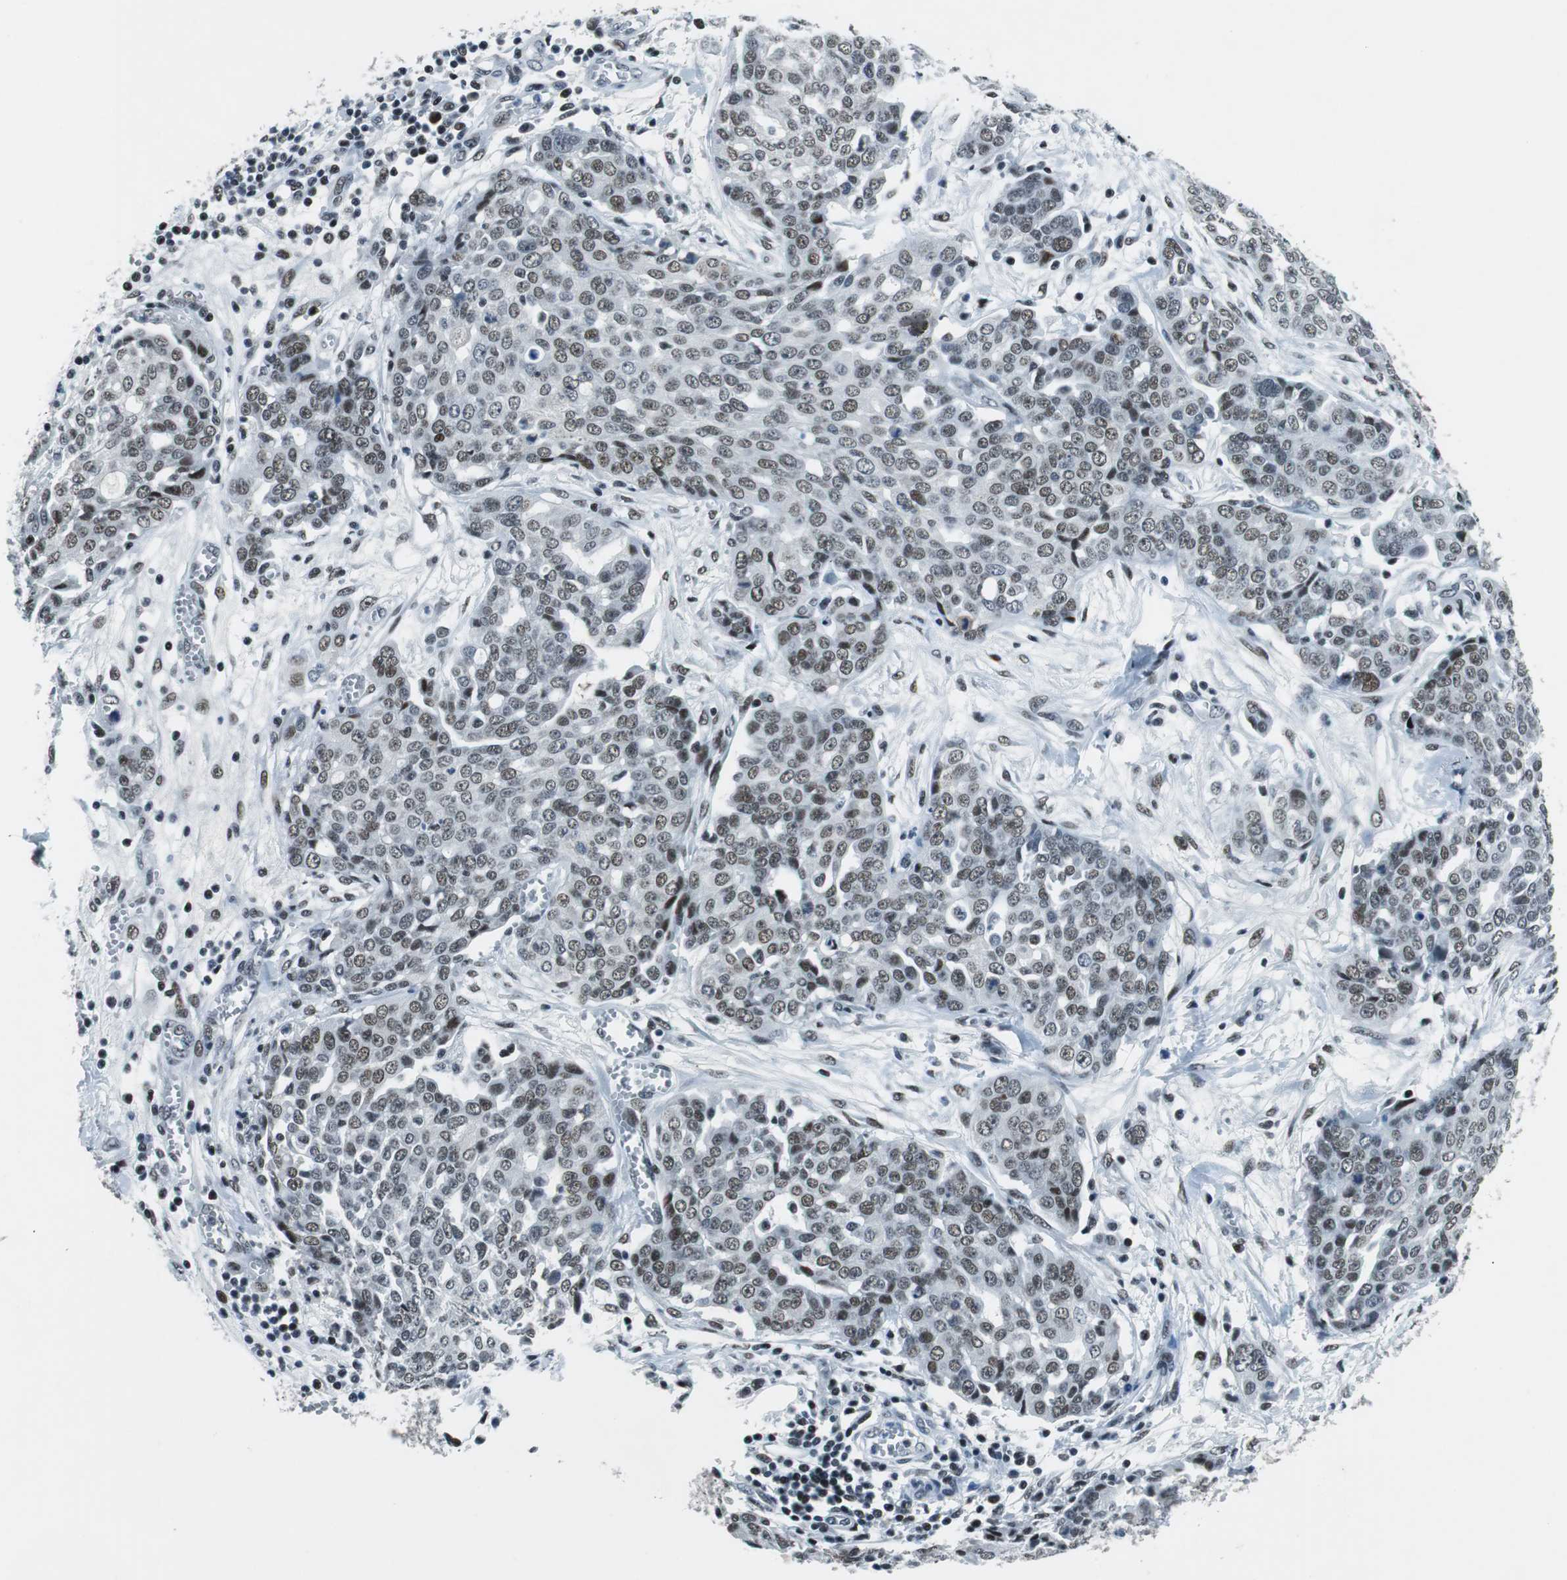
{"staining": {"intensity": "weak", "quantity": "25%-75%", "location": "nuclear"}, "tissue": "ovarian cancer", "cell_type": "Tumor cells", "image_type": "cancer", "snomed": [{"axis": "morphology", "description": "Cystadenocarcinoma, serous, NOS"}, {"axis": "topography", "description": "Soft tissue"}, {"axis": "topography", "description": "Ovary"}], "caption": "Weak nuclear staining is identified in about 25%-75% of tumor cells in ovarian cancer (serous cystadenocarcinoma).", "gene": "HDAC3", "patient": {"sex": "female", "age": 57}}